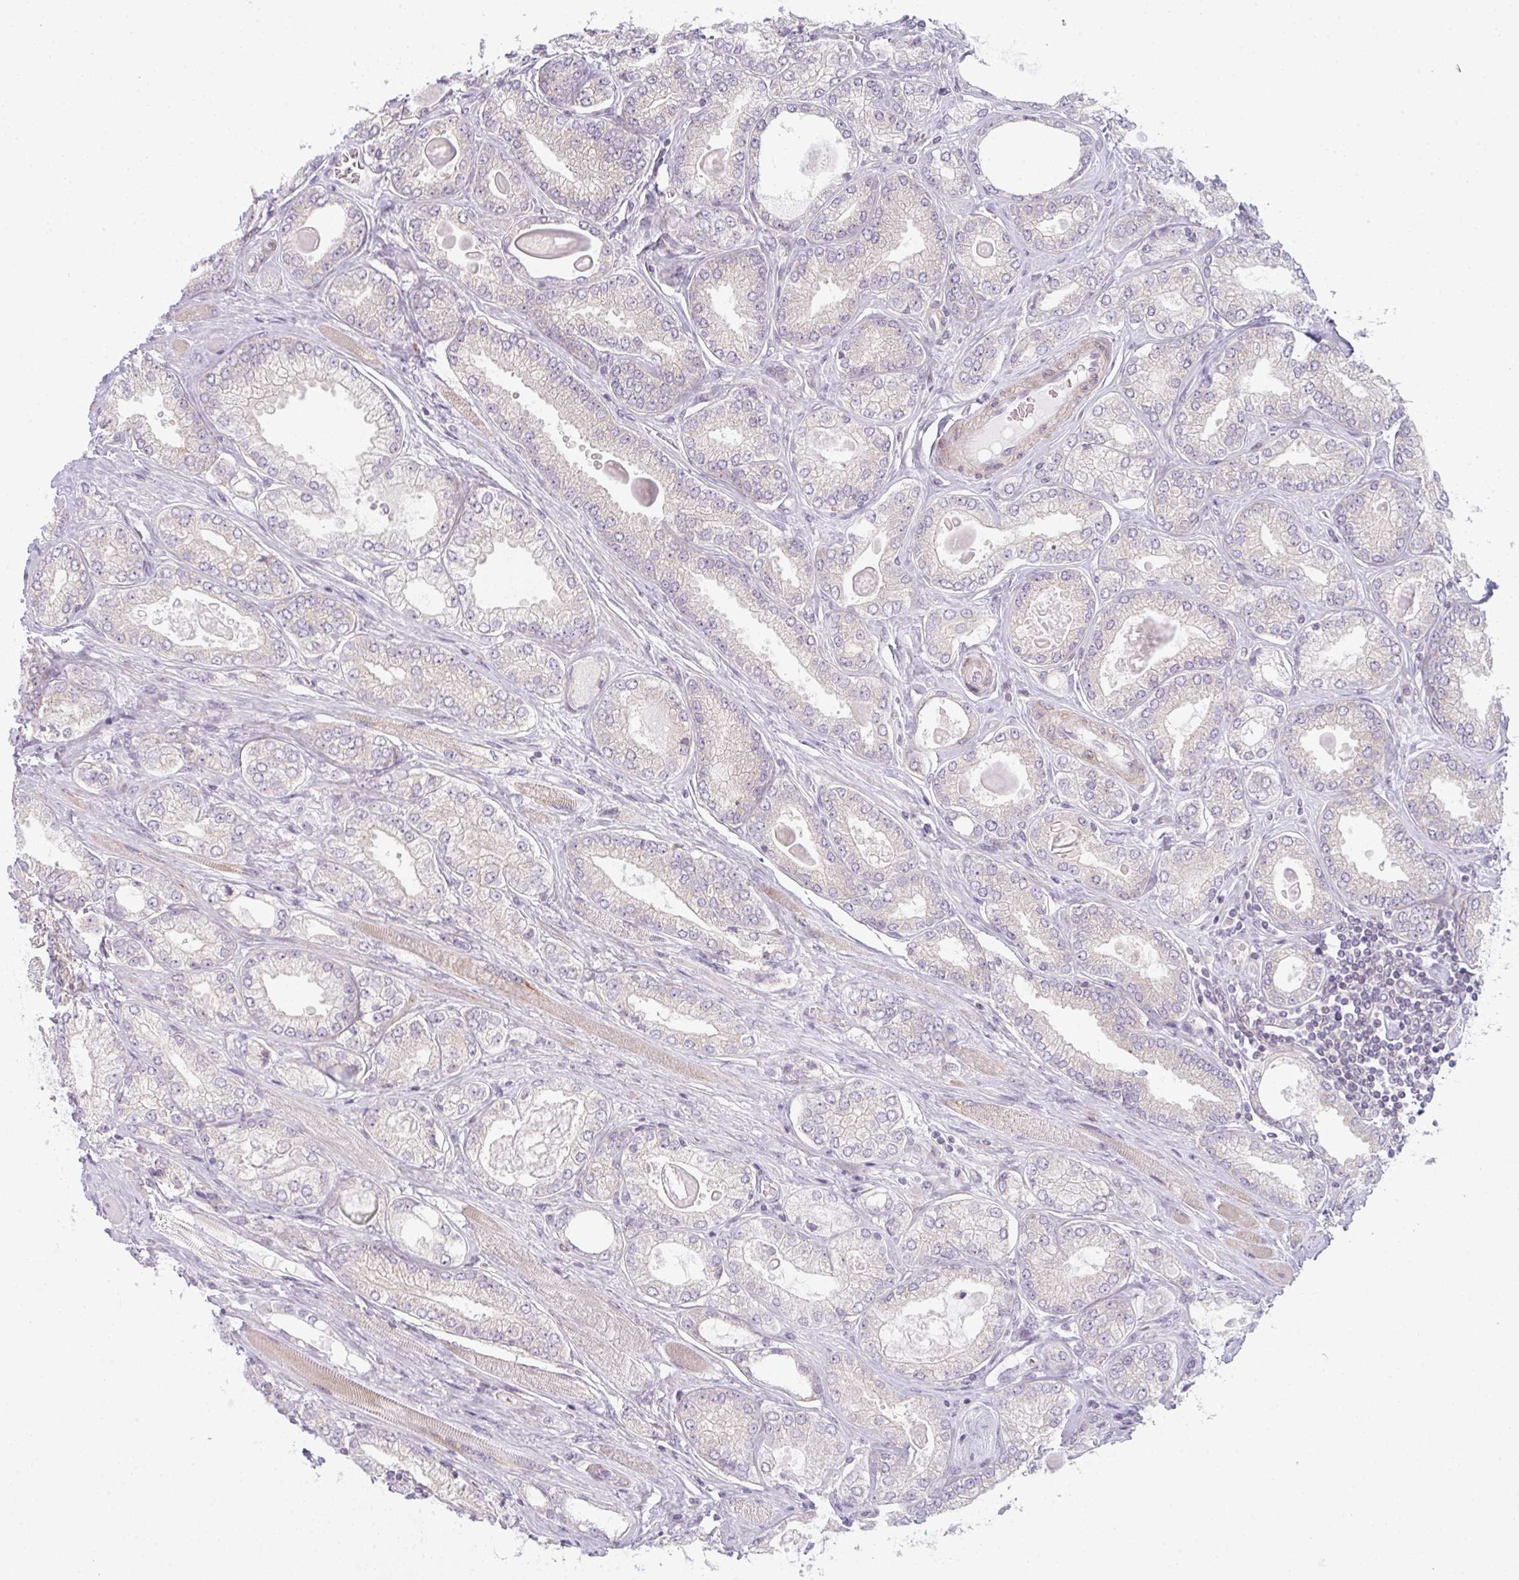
{"staining": {"intensity": "weak", "quantity": "<25%", "location": "cytoplasmic/membranous"}, "tissue": "prostate cancer", "cell_type": "Tumor cells", "image_type": "cancer", "snomed": [{"axis": "morphology", "description": "Adenocarcinoma, High grade"}, {"axis": "topography", "description": "Prostate"}], "caption": "High power microscopy image of an IHC image of prostate cancer (adenocarcinoma (high-grade)), revealing no significant expression in tumor cells.", "gene": "TMEM237", "patient": {"sex": "male", "age": 68}}